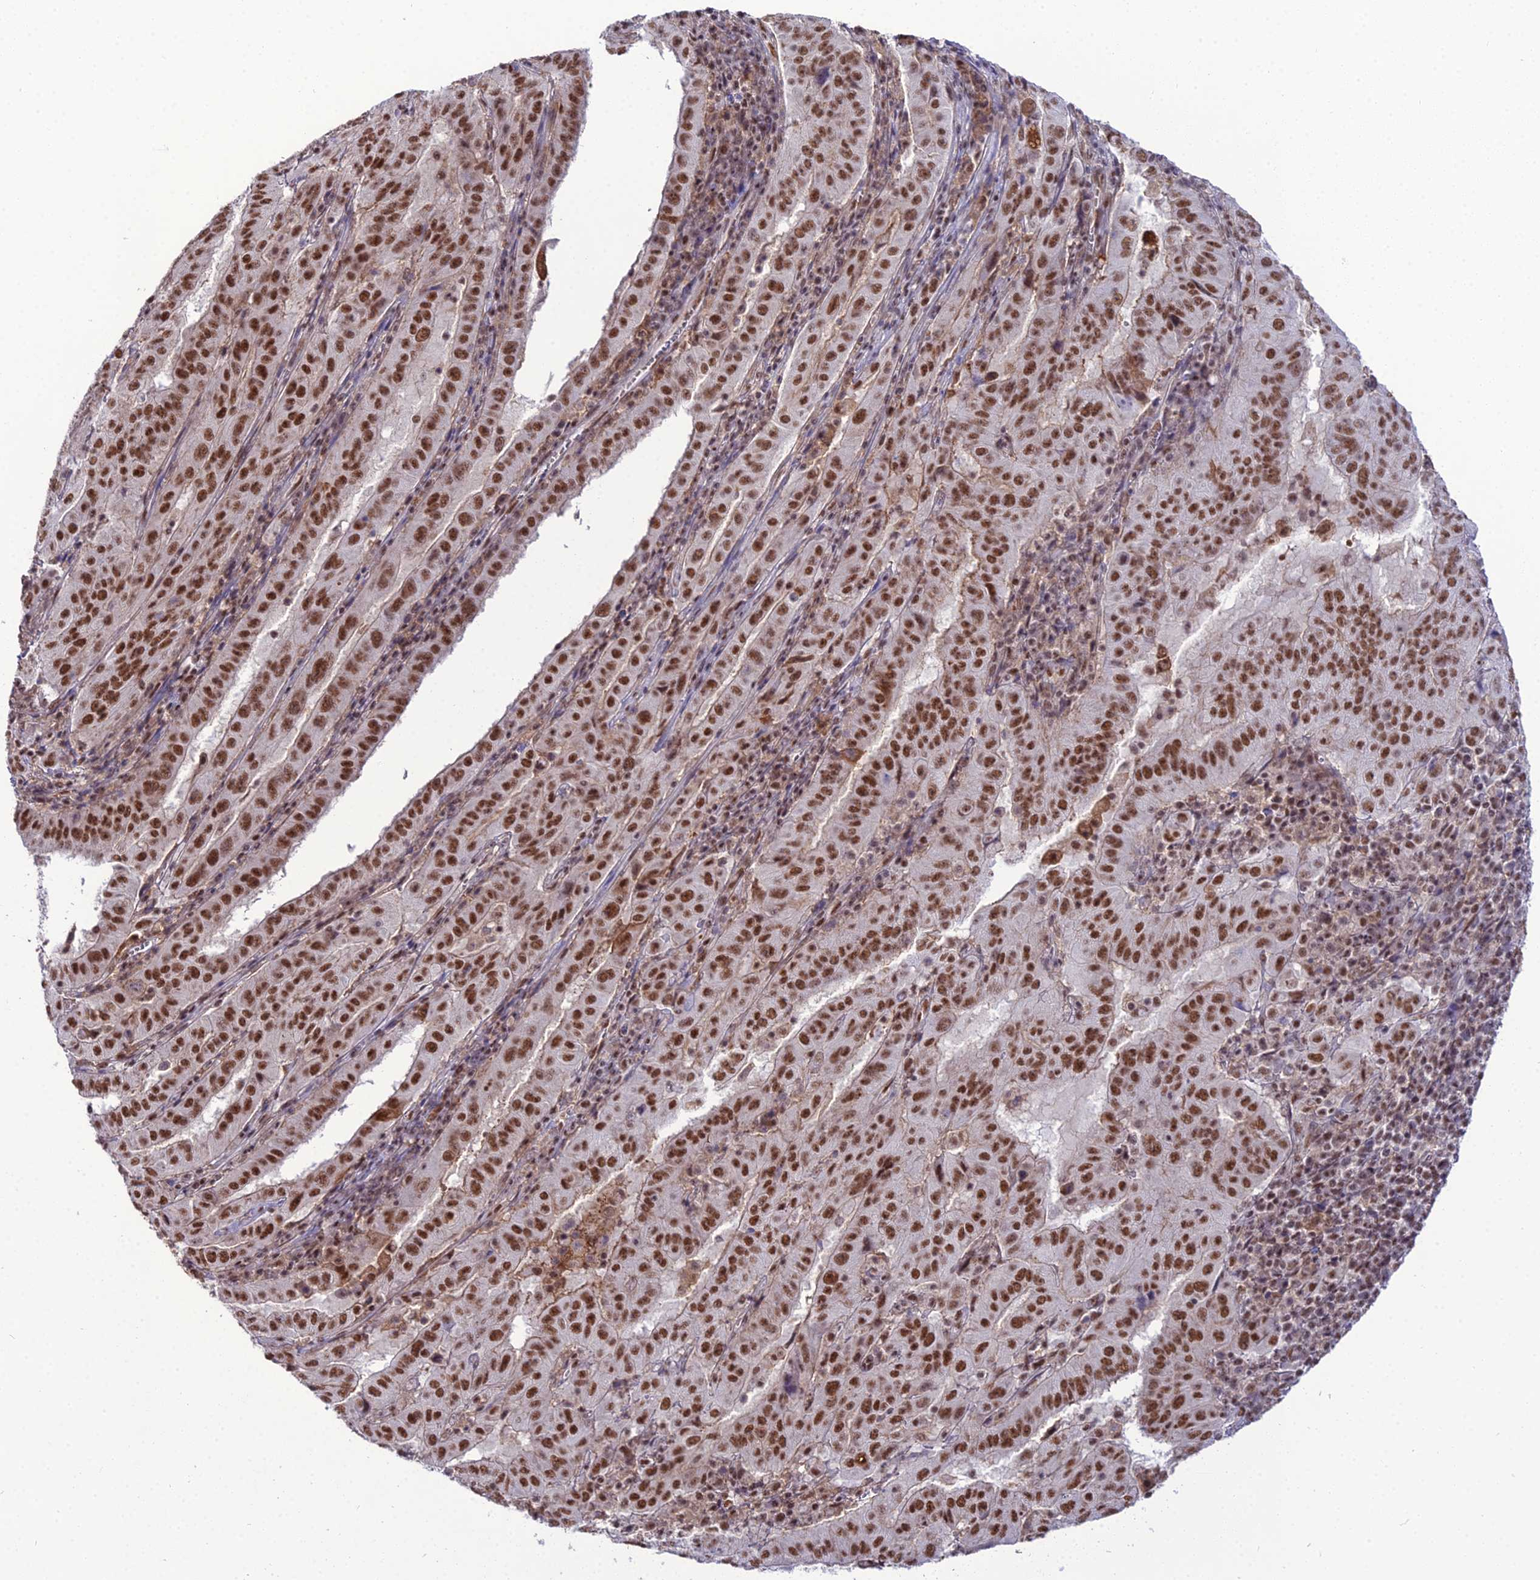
{"staining": {"intensity": "strong", "quantity": ">75%", "location": "nuclear"}, "tissue": "pancreatic cancer", "cell_type": "Tumor cells", "image_type": "cancer", "snomed": [{"axis": "morphology", "description": "Adenocarcinoma, NOS"}, {"axis": "topography", "description": "Pancreas"}], "caption": "Protein expression analysis of human pancreatic cancer reveals strong nuclear positivity in about >75% of tumor cells.", "gene": "RBM12", "patient": {"sex": "male", "age": 63}}